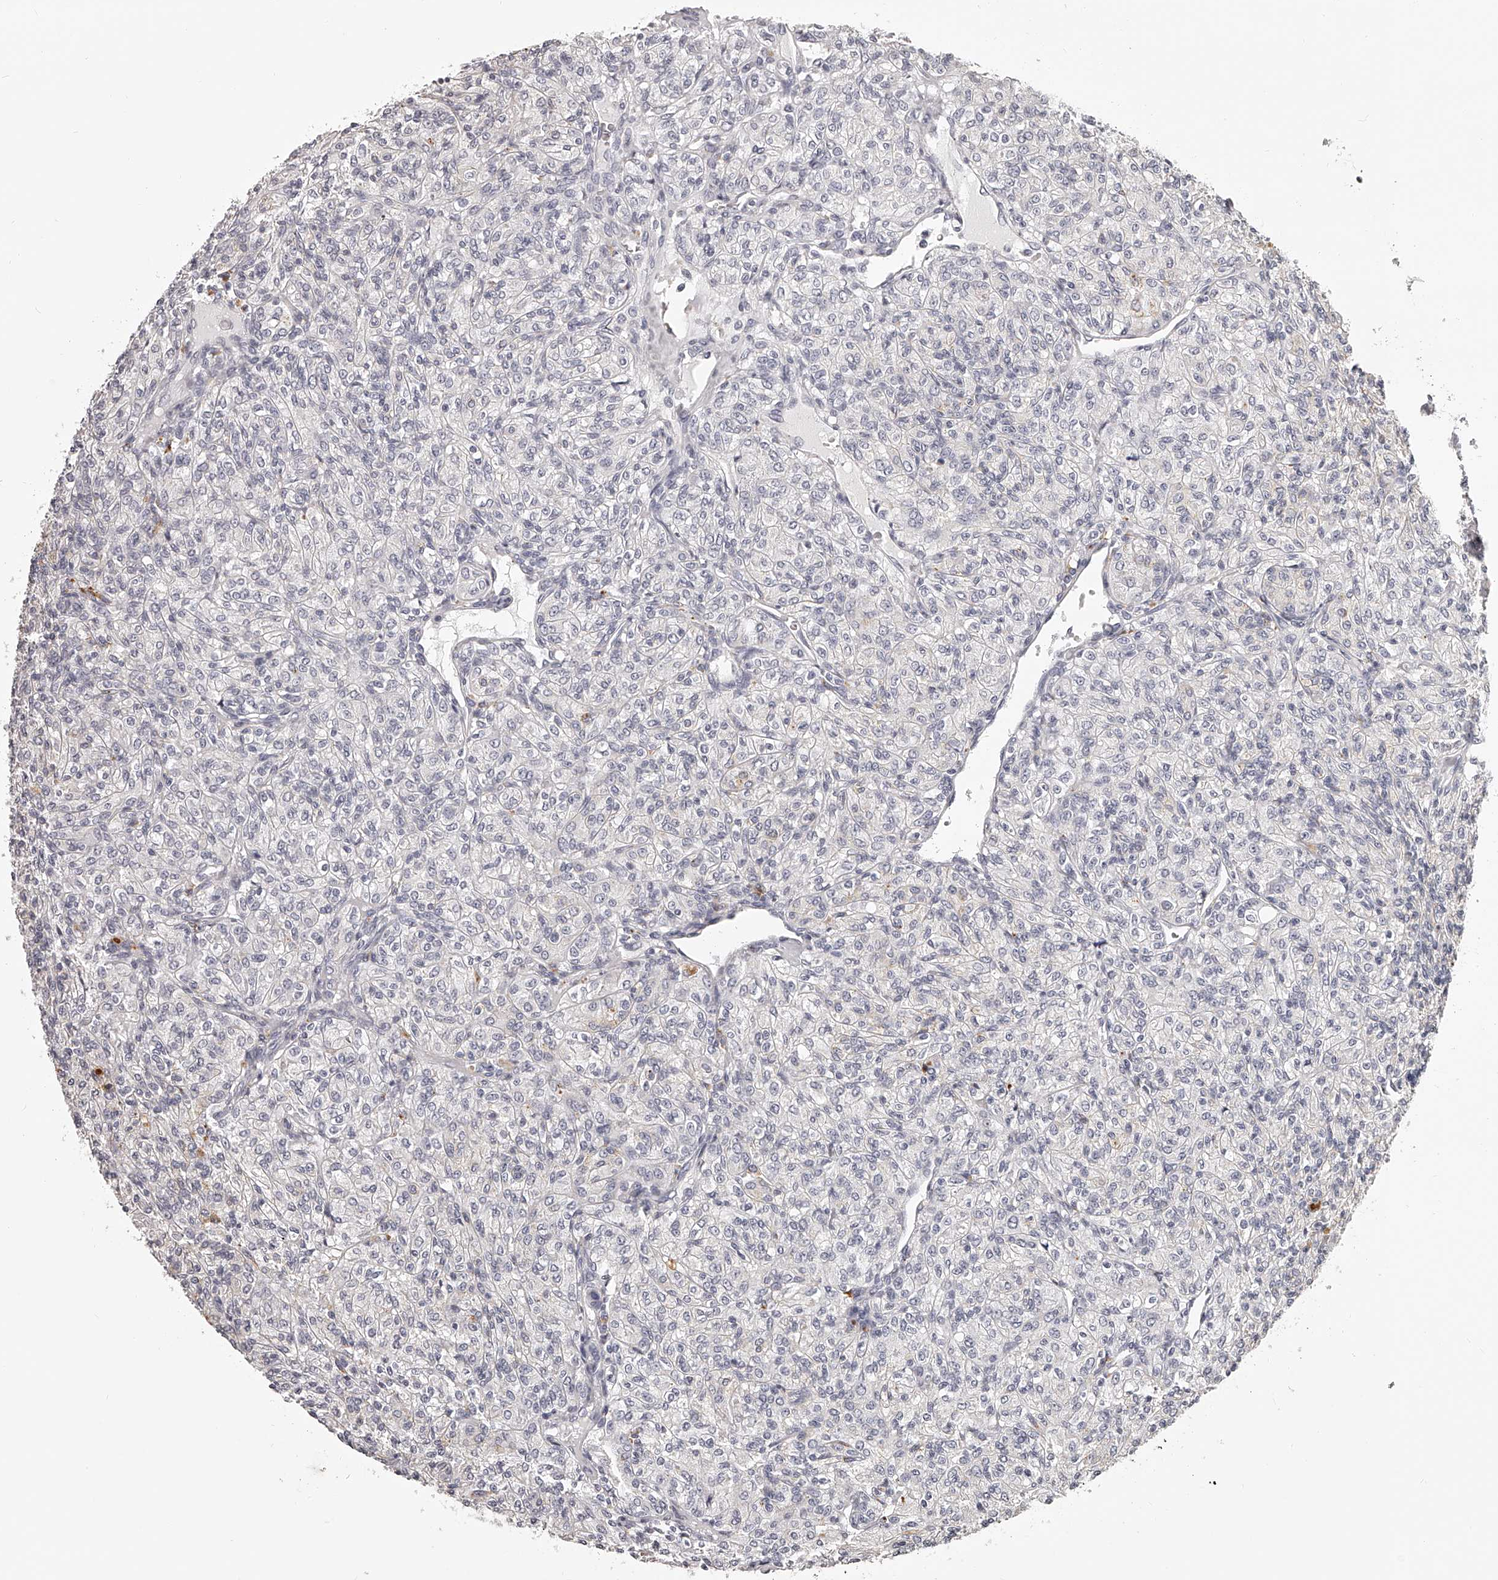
{"staining": {"intensity": "negative", "quantity": "none", "location": "none"}, "tissue": "renal cancer", "cell_type": "Tumor cells", "image_type": "cancer", "snomed": [{"axis": "morphology", "description": "Adenocarcinoma, NOS"}, {"axis": "topography", "description": "Kidney"}], "caption": "DAB (3,3'-diaminobenzidine) immunohistochemical staining of human renal adenocarcinoma demonstrates no significant expression in tumor cells.", "gene": "DMRT1", "patient": {"sex": "male", "age": 77}}